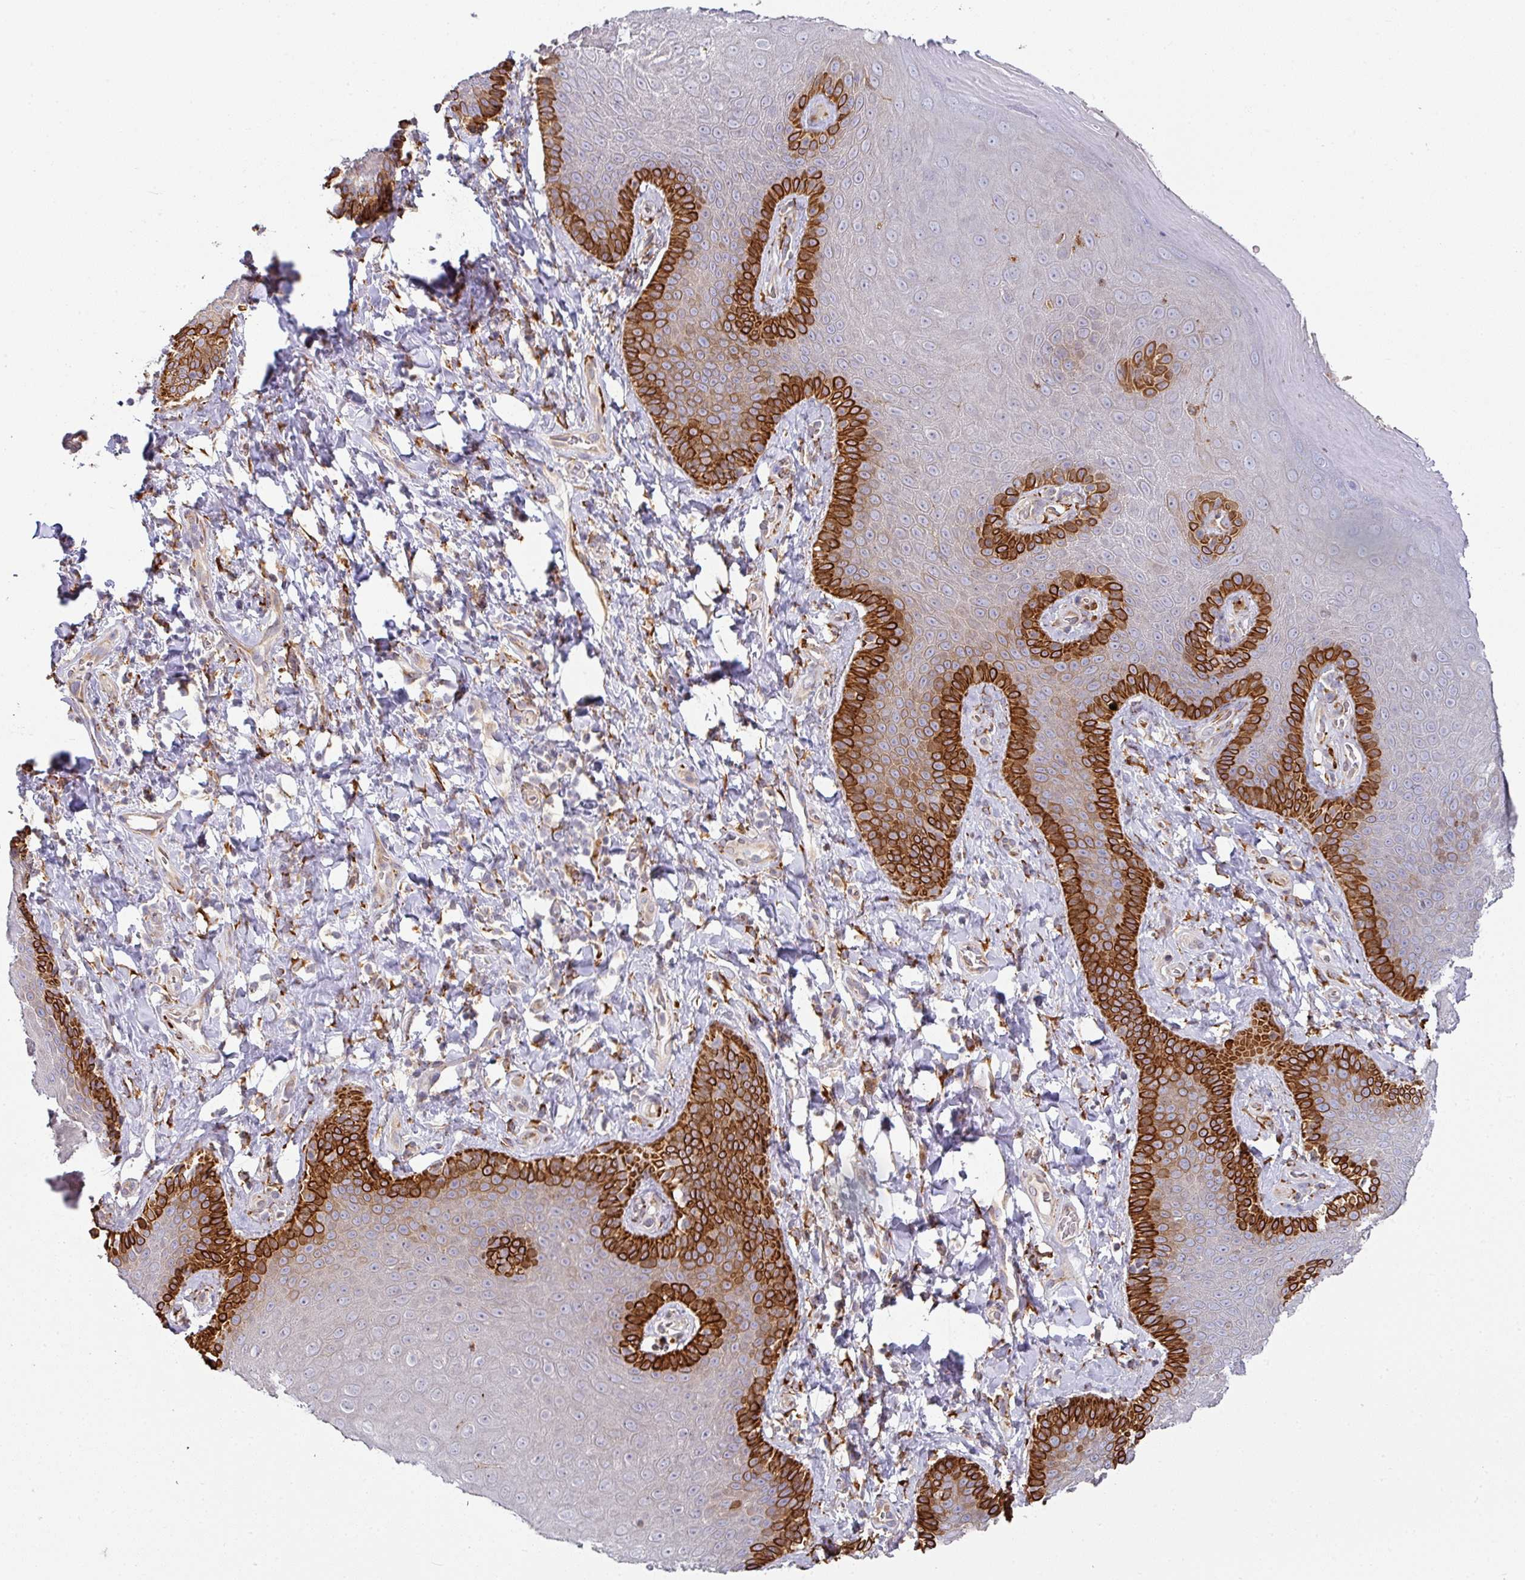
{"staining": {"intensity": "strong", "quantity": "<25%", "location": "cytoplasmic/membranous"}, "tissue": "skin", "cell_type": "Epidermal cells", "image_type": "normal", "snomed": [{"axis": "morphology", "description": "Normal tissue, NOS"}, {"axis": "topography", "description": "Anal"}, {"axis": "topography", "description": "Peripheral nerve tissue"}], "caption": "High-power microscopy captured an IHC histopathology image of normal skin, revealing strong cytoplasmic/membranous expression in approximately <25% of epidermal cells.", "gene": "ZNF268", "patient": {"sex": "male", "age": 53}}